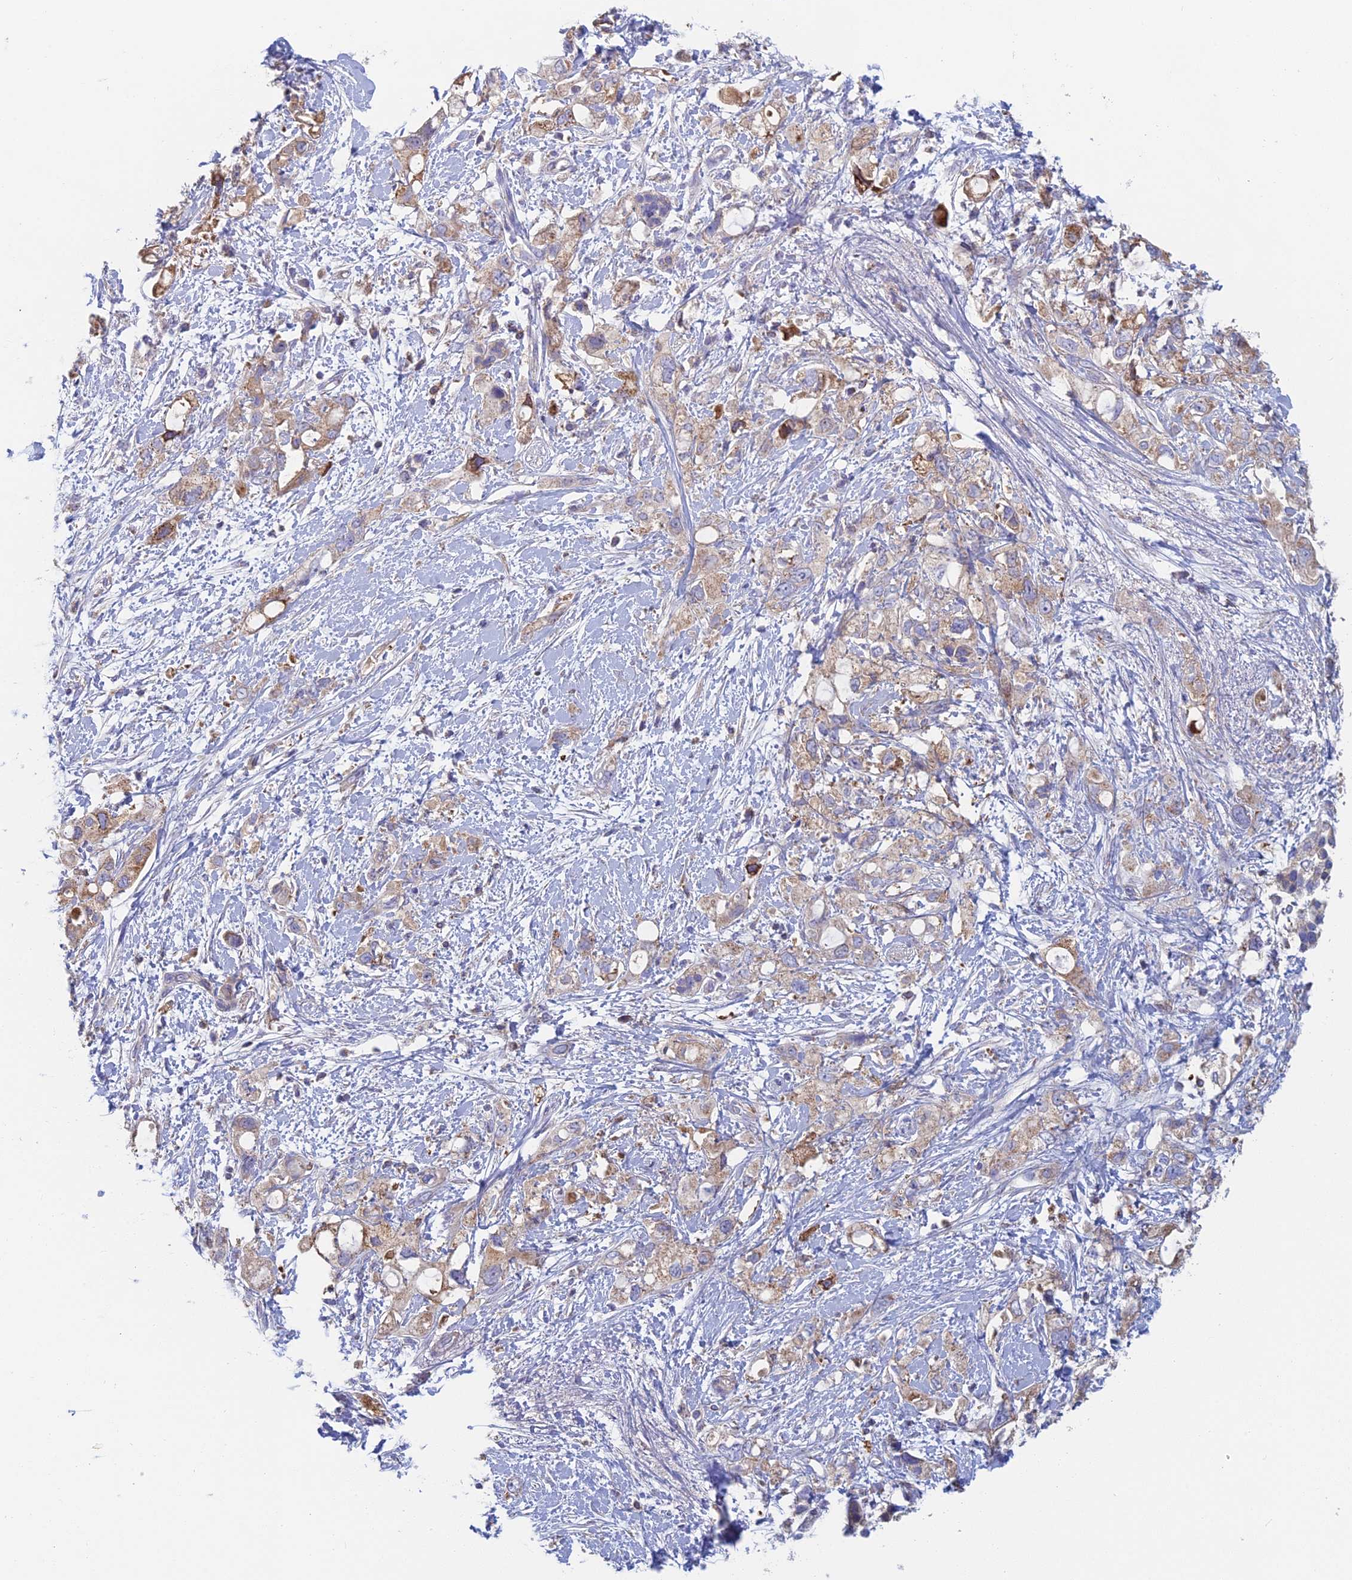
{"staining": {"intensity": "weak", "quantity": ">75%", "location": "cytoplasmic/membranous"}, "tissue": "pancreatic cancer", "cell_type": "Tumor cells", "image_type": "cancer", "snomed": [{"axis": "morphology", "description": "Adenocarcinoma, NOS"}, {"axis": "topography", "description": "Pancreas"}], "caption": "IHC (DAB) staining of human pancreatic adenocarcinoma demonstrates weak cytoplasmic/membranous protein staining in approximately >75% of tumor cells. The staining was performed using DAB (3,3'-diaminobenzidine), with brown indicating positive protein expression. Nuclei are stained blue with hematoxylin.", "gene": "IFTAP", "patient": {"sex": "female", "age": 56}}